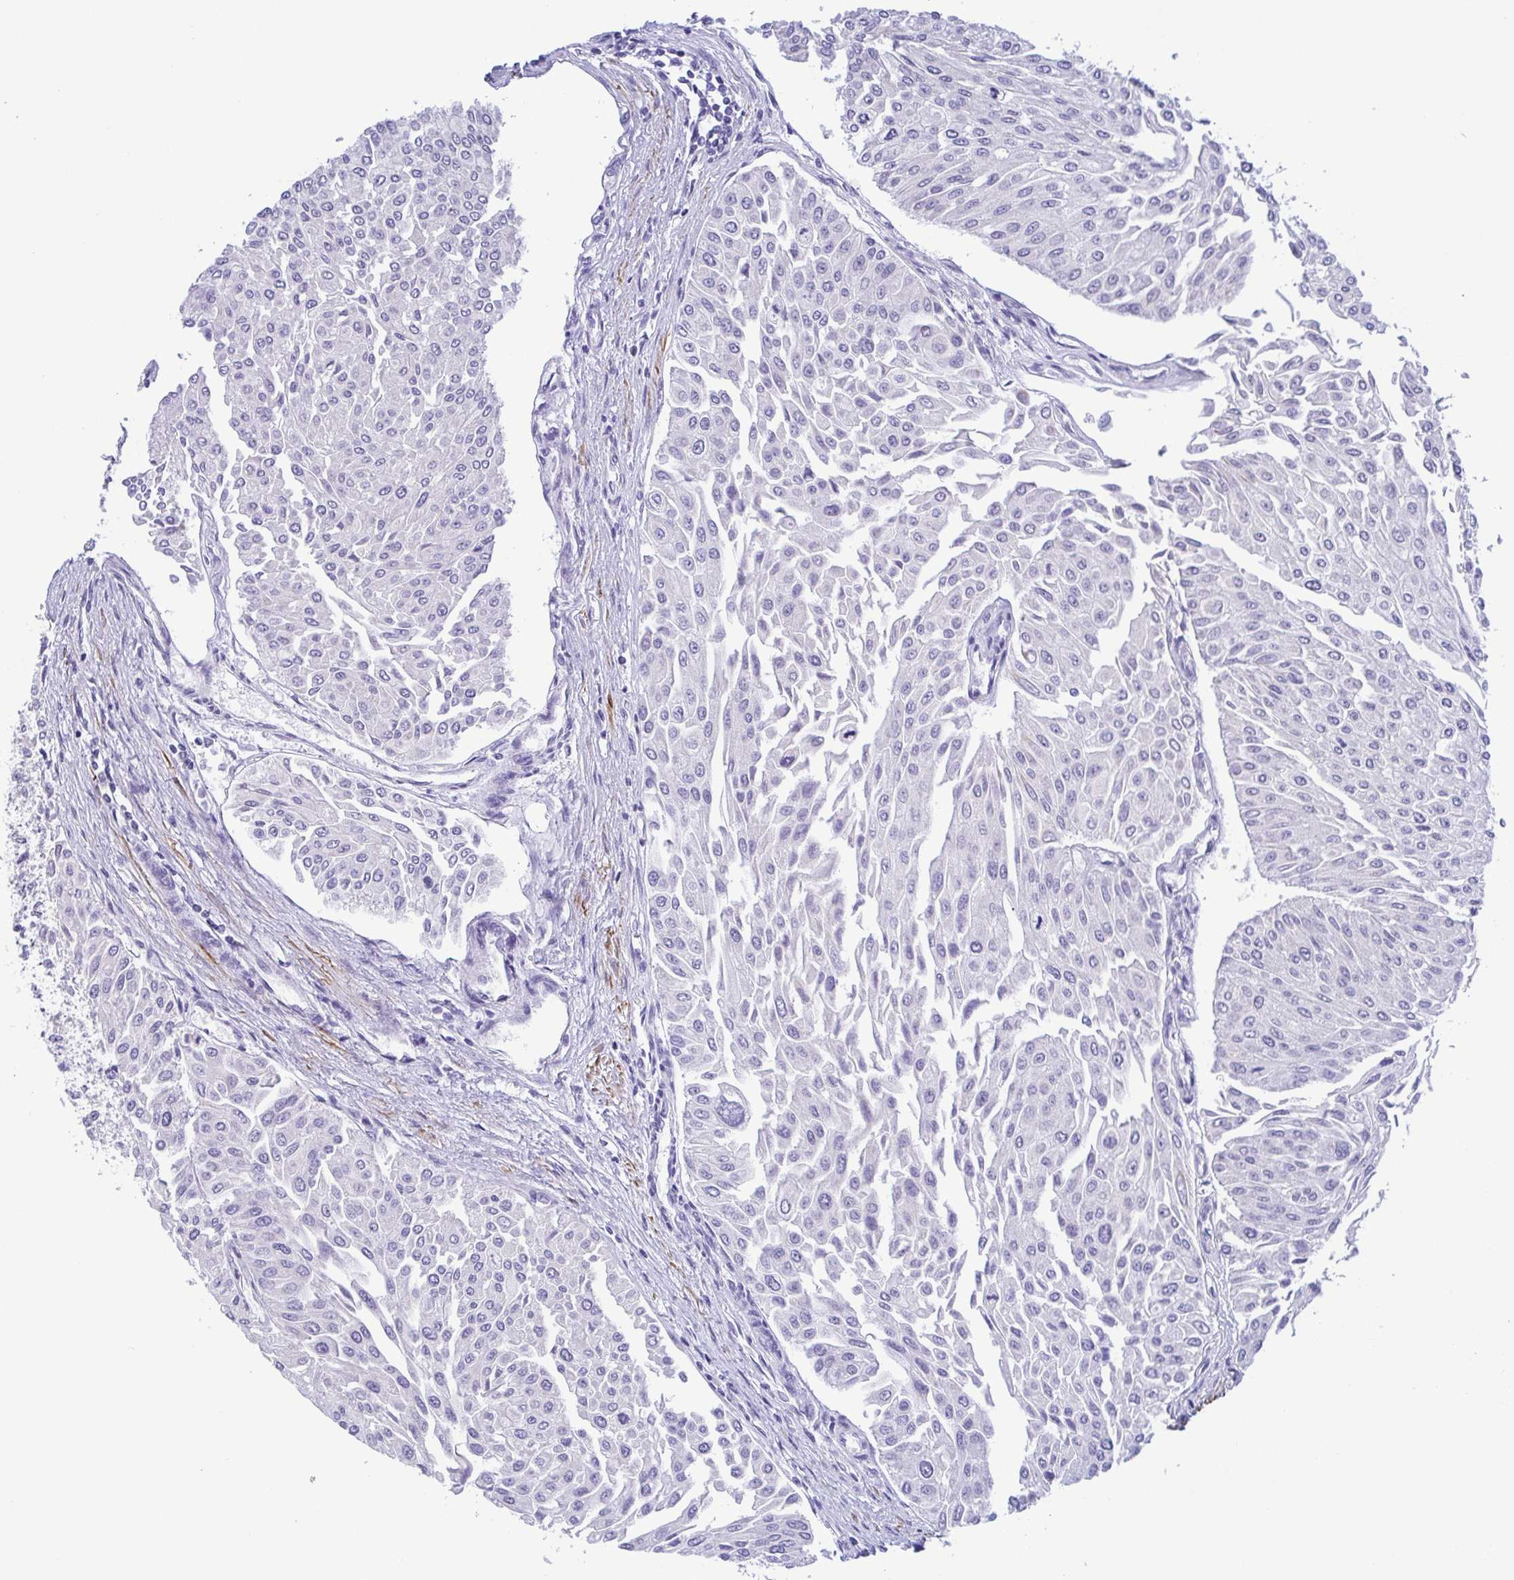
{"staining": {"intensity": "negative", "quantity": "none", "location": "none"}, "tissue": "urothelial cancer", "cell_type": "Tumor cells", "image_type": "cancer", "snomed": [{"axis": "morphology", "description": "Urothelial carcinoma, NOS"}, {"axis": "topography", "description": "Urinary bladder"}], "caption": "Urothelial cancer stained for a protein using immunohistochemistry shows no positivity tumor cells.", "gene": "MYL7", "patient": {"sex": "male", "age": 67}}